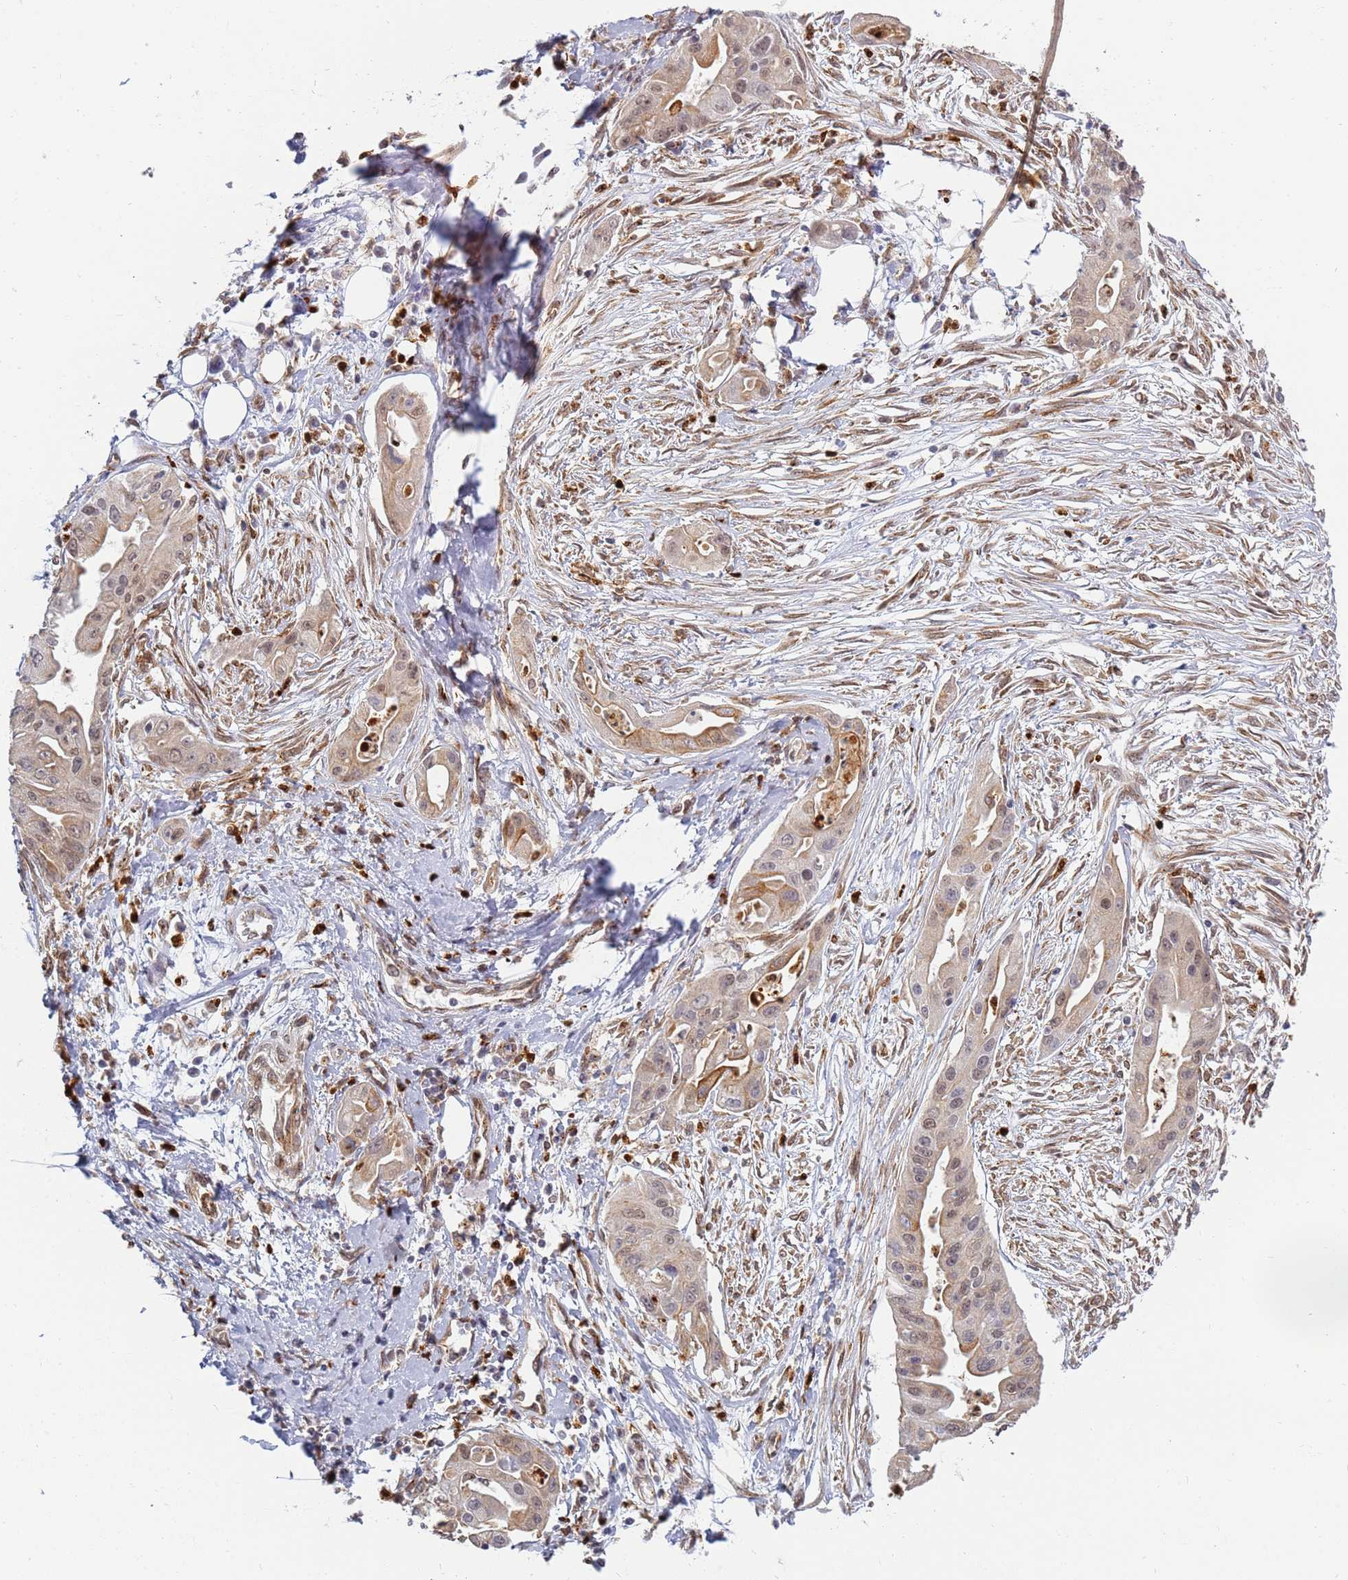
{"staining": {"intensity": "weak", "quantity": ">75%", "location": "cytoplasmic/membranous,nuclear"}, "tissue": "ovarian cancer", "cell_type": "Tumor cells", "image_type": "cancer", "snomed": [{"axis": "morphology", "description": "Cystadenocarcinoma, mucinous, NOS"}, {"axis": "topography", "description": "Ovary"}], "caption": "Weak cytoplasmic/membranous and nuclear staining is appreciated in about >75% of tumor cells in ovarian cancer.", "gene": "CEP170", "patient": {"sex": "female", "age": 70}}